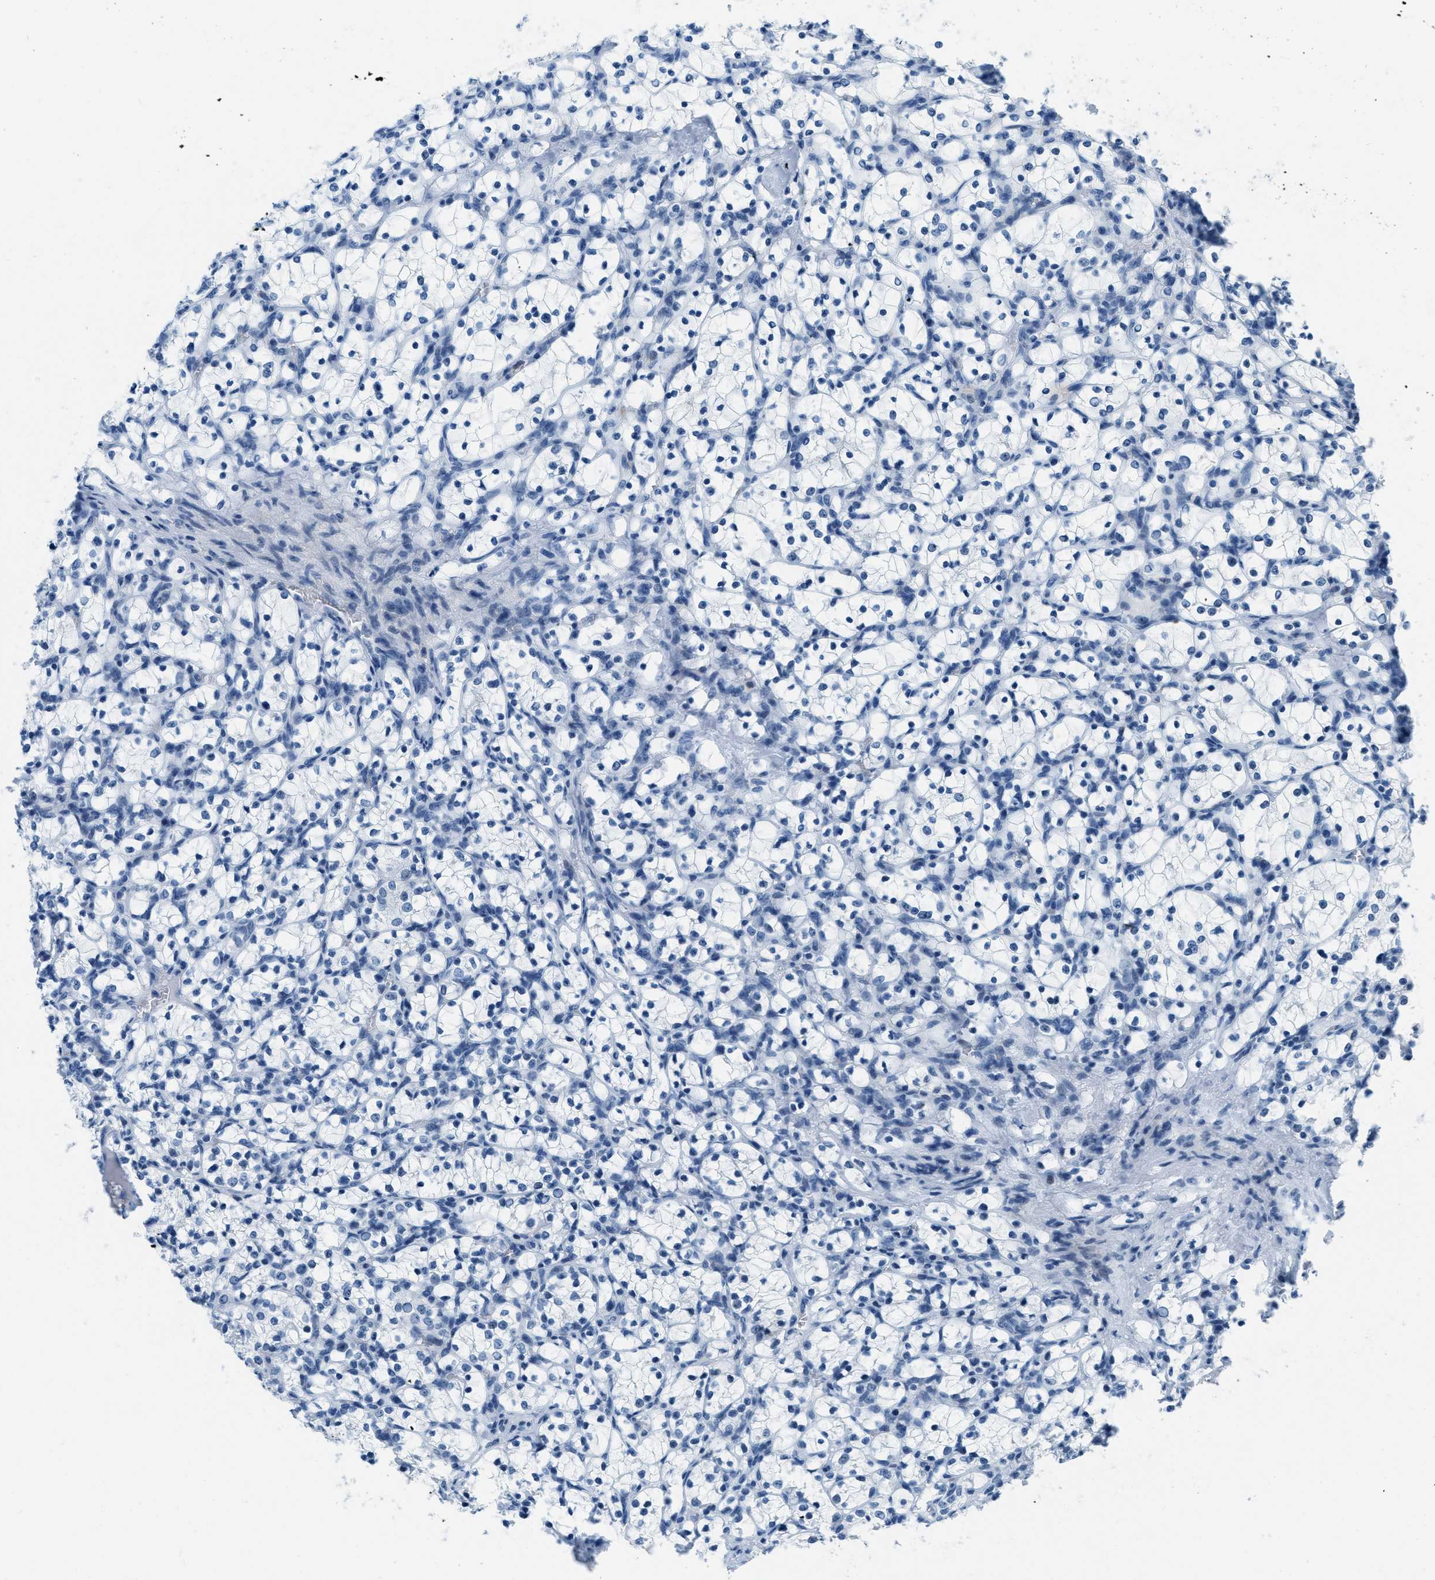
{"staining": {"intensity": "negative", "quantity": "none", "location": "none"}, "tissue": "renal cancer", "cell_type": "Tumor cells", "image_type": "cancer", "snomed": [{"axis": "morphology", "description": "Adenocarcinoma, NOS"}, {"axis": "topography", "description": "Kidney"}], "caption": "Renal cancer (adenocarcinoma) was stained to show a protein in brown. There is no significant expression in tumor cells.", "gene": "PLA2G2A", "patient": {"sex": "female", "age": 69}}